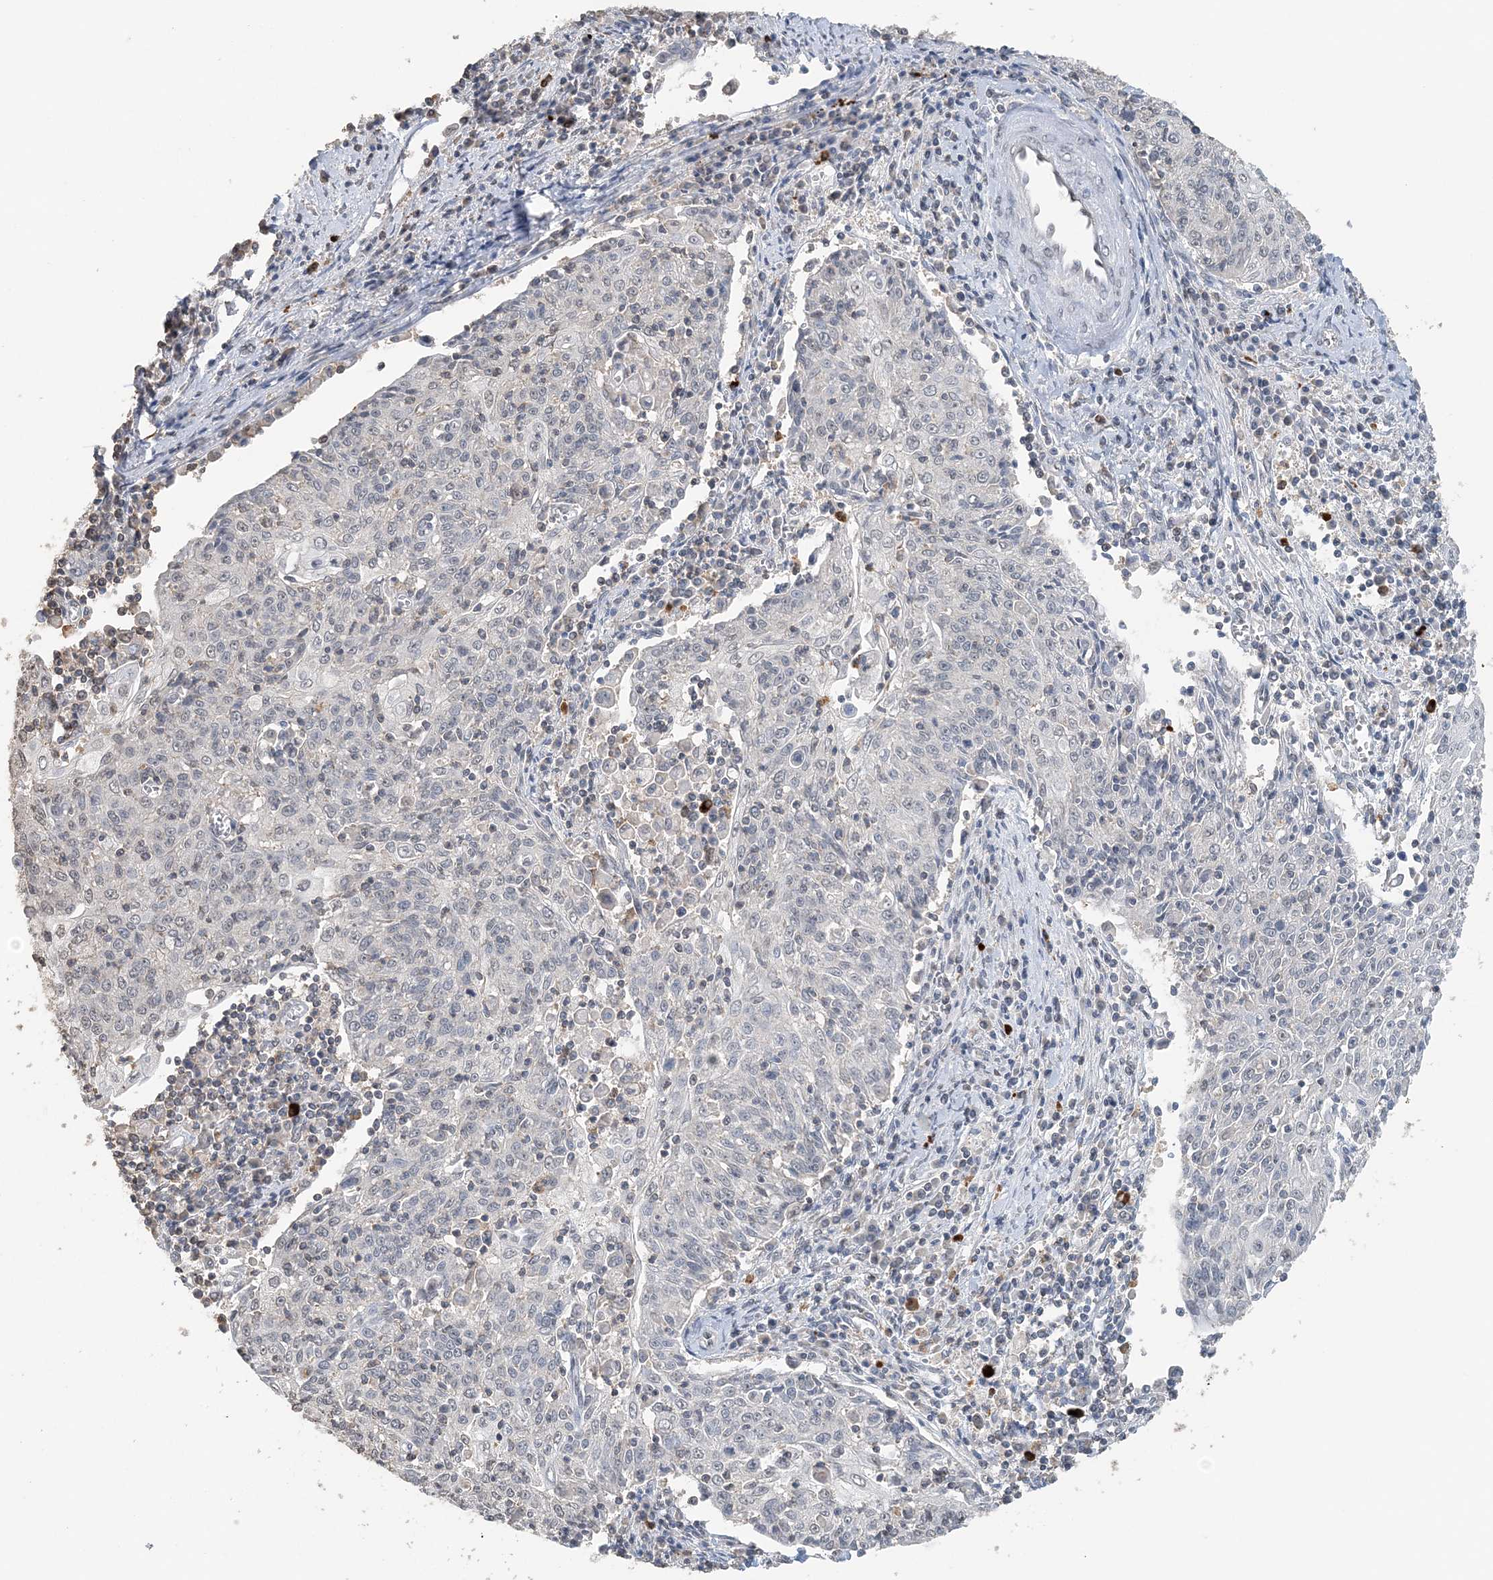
{"staining": {"intensity": "negative", "quantity": "none", "location": "none"}, "tissue": "cervical cancer", "cell_type": "Tumor cells", "image_type": "cancer", "snomed": [{"axis": "morphology", "description": "Squamous cell carcinoma, NOS"}, {"axis": "topography", "description": "Cervix"}], "caption": "An IHC photomicrograph of cervical squamous cell carcinoma is shown. There is no staining in tumor cells of cervical squamous cell carcinoma.", "gene": "FAM110A", "patient": {"sex": "female", "age": 48}}